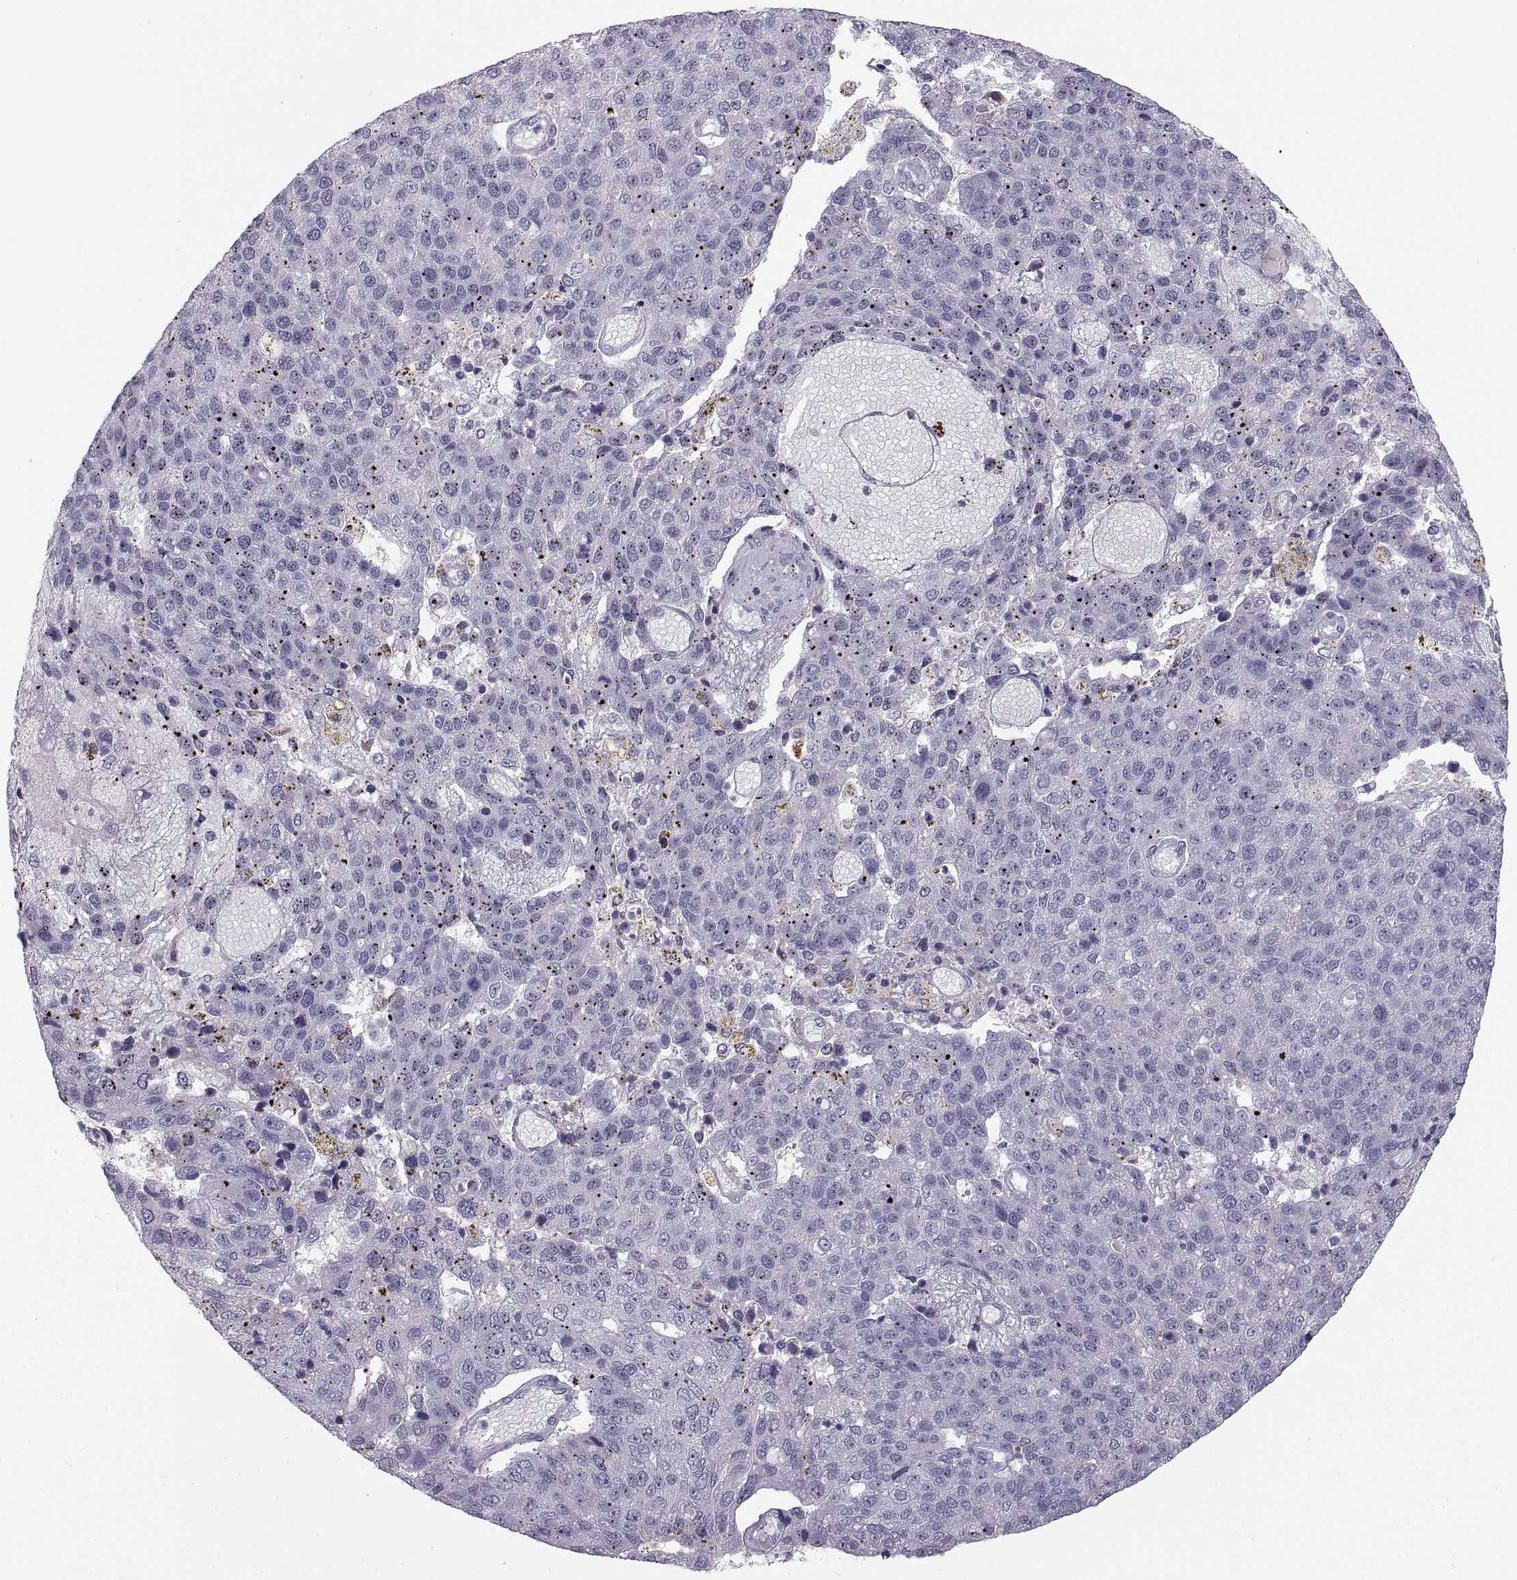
{"staining": {"intensity": "negative", "quantity": "none", "location": "none"}, "tissue": "pancreatic cancer", "cell_type": "Tumor cells", "image_type": "cancer", "snomed": [{"axis": "morphology", "description": "Adenocarcinoma, NOS"}, {"axis": "topography", "description": "Pancreas"}], "caption": "This is an IHC micrograph of human pancreatic cancer. There is no positivity in tumor cells.", "gene": "COL9A3", "patient": {"sex": "female", "age": 61}}